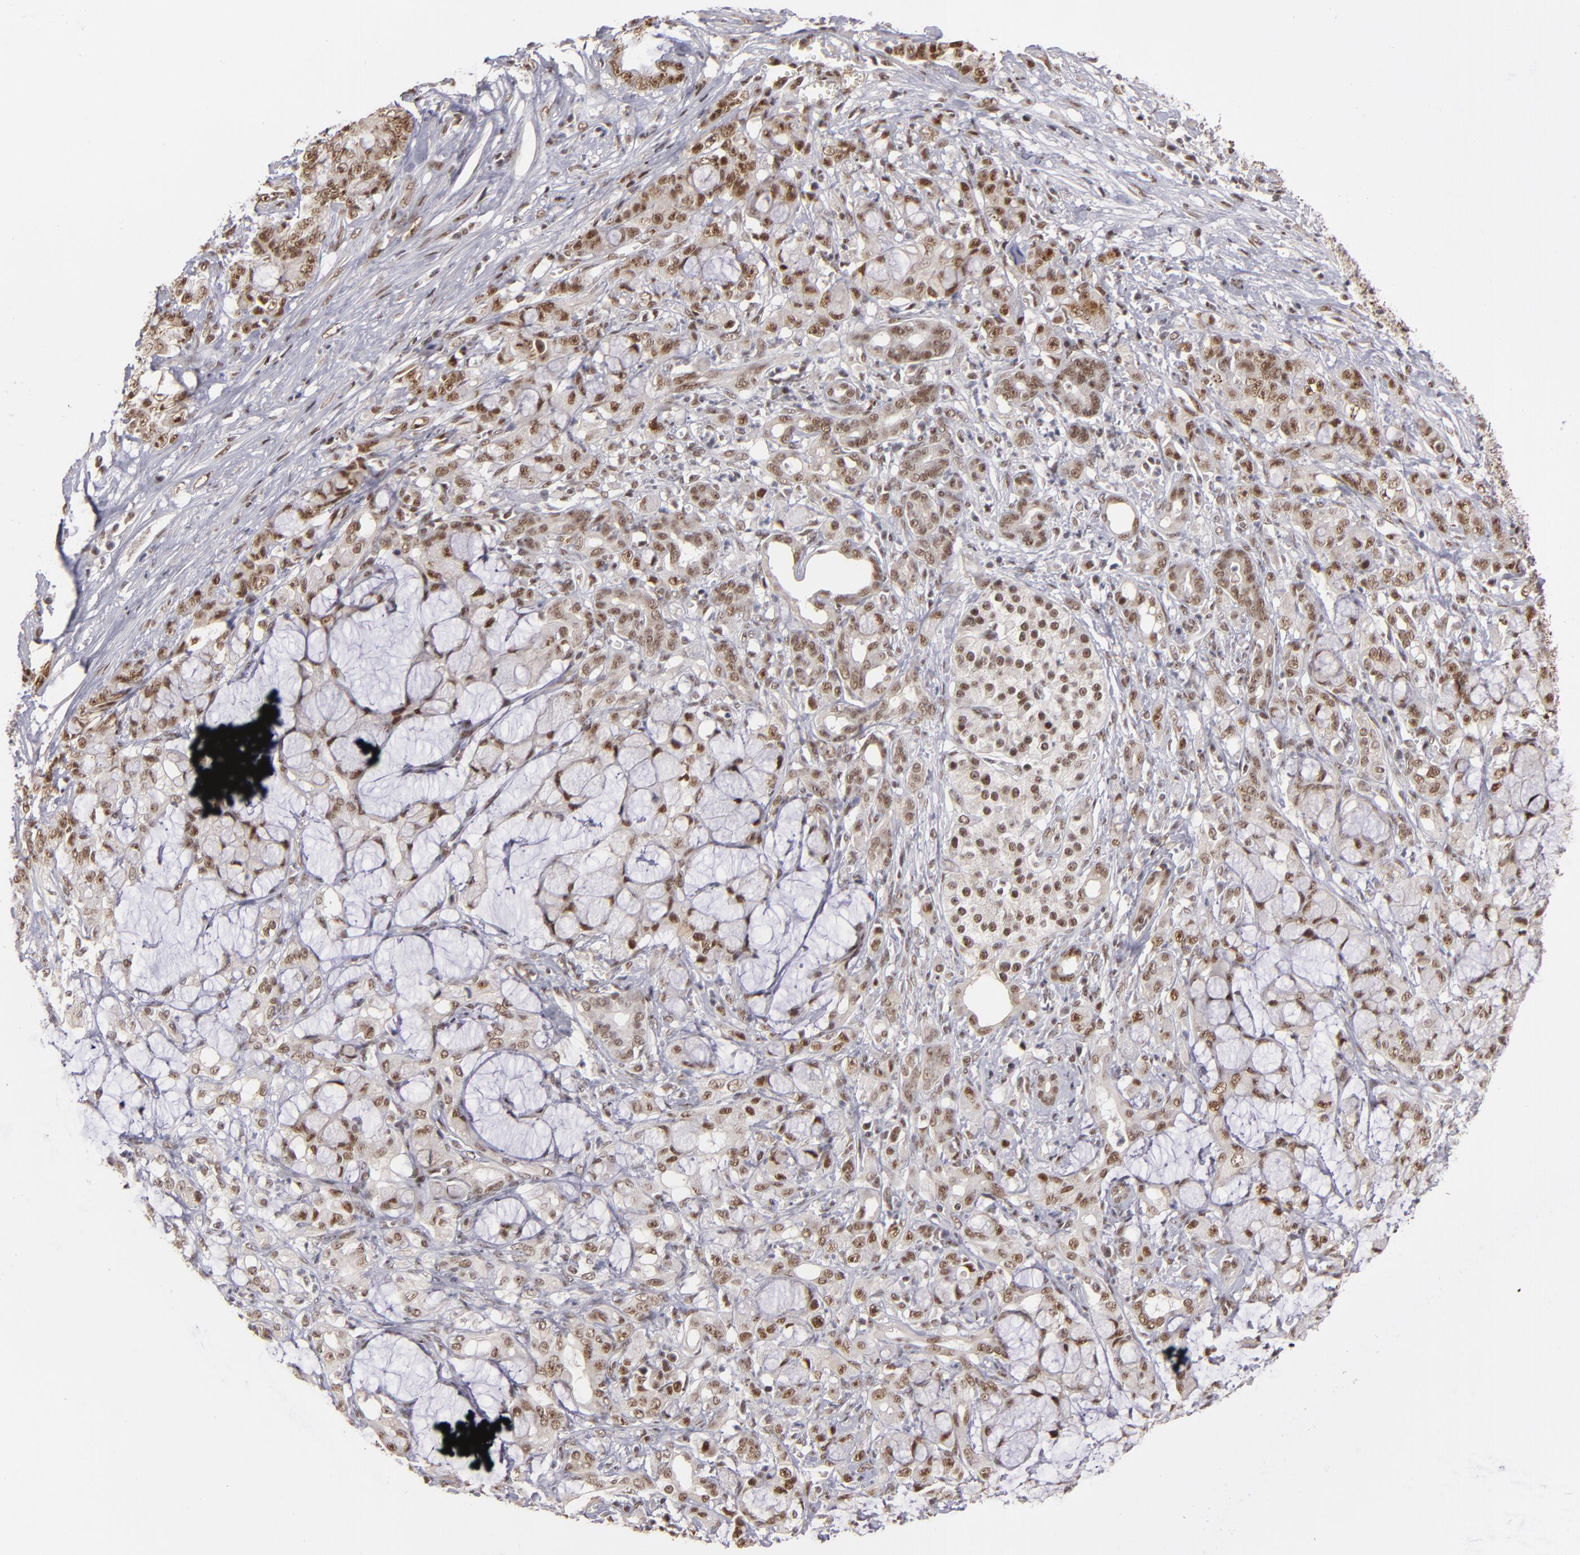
{"staining": {"intensity": "moderate", "quantity": ">75%", "location": "nuclear"}, "tissue": "pancreatic cancer", "cell_type": "Tumor cells", "image_type": "cancer", "snomed": [{"axis": "morphology", "description": "Adenocarcinoma, NOS"}, {"axis": "topography", "description": "Pancreas"}], "caption": "Immunohistochemical staining of human pancreatic cancer exhibits moderate nuclear protein staining in approximately >75% of tumor cells.", "gene": "ZNF234", "patient": {"sex": "female", "age": 73}}